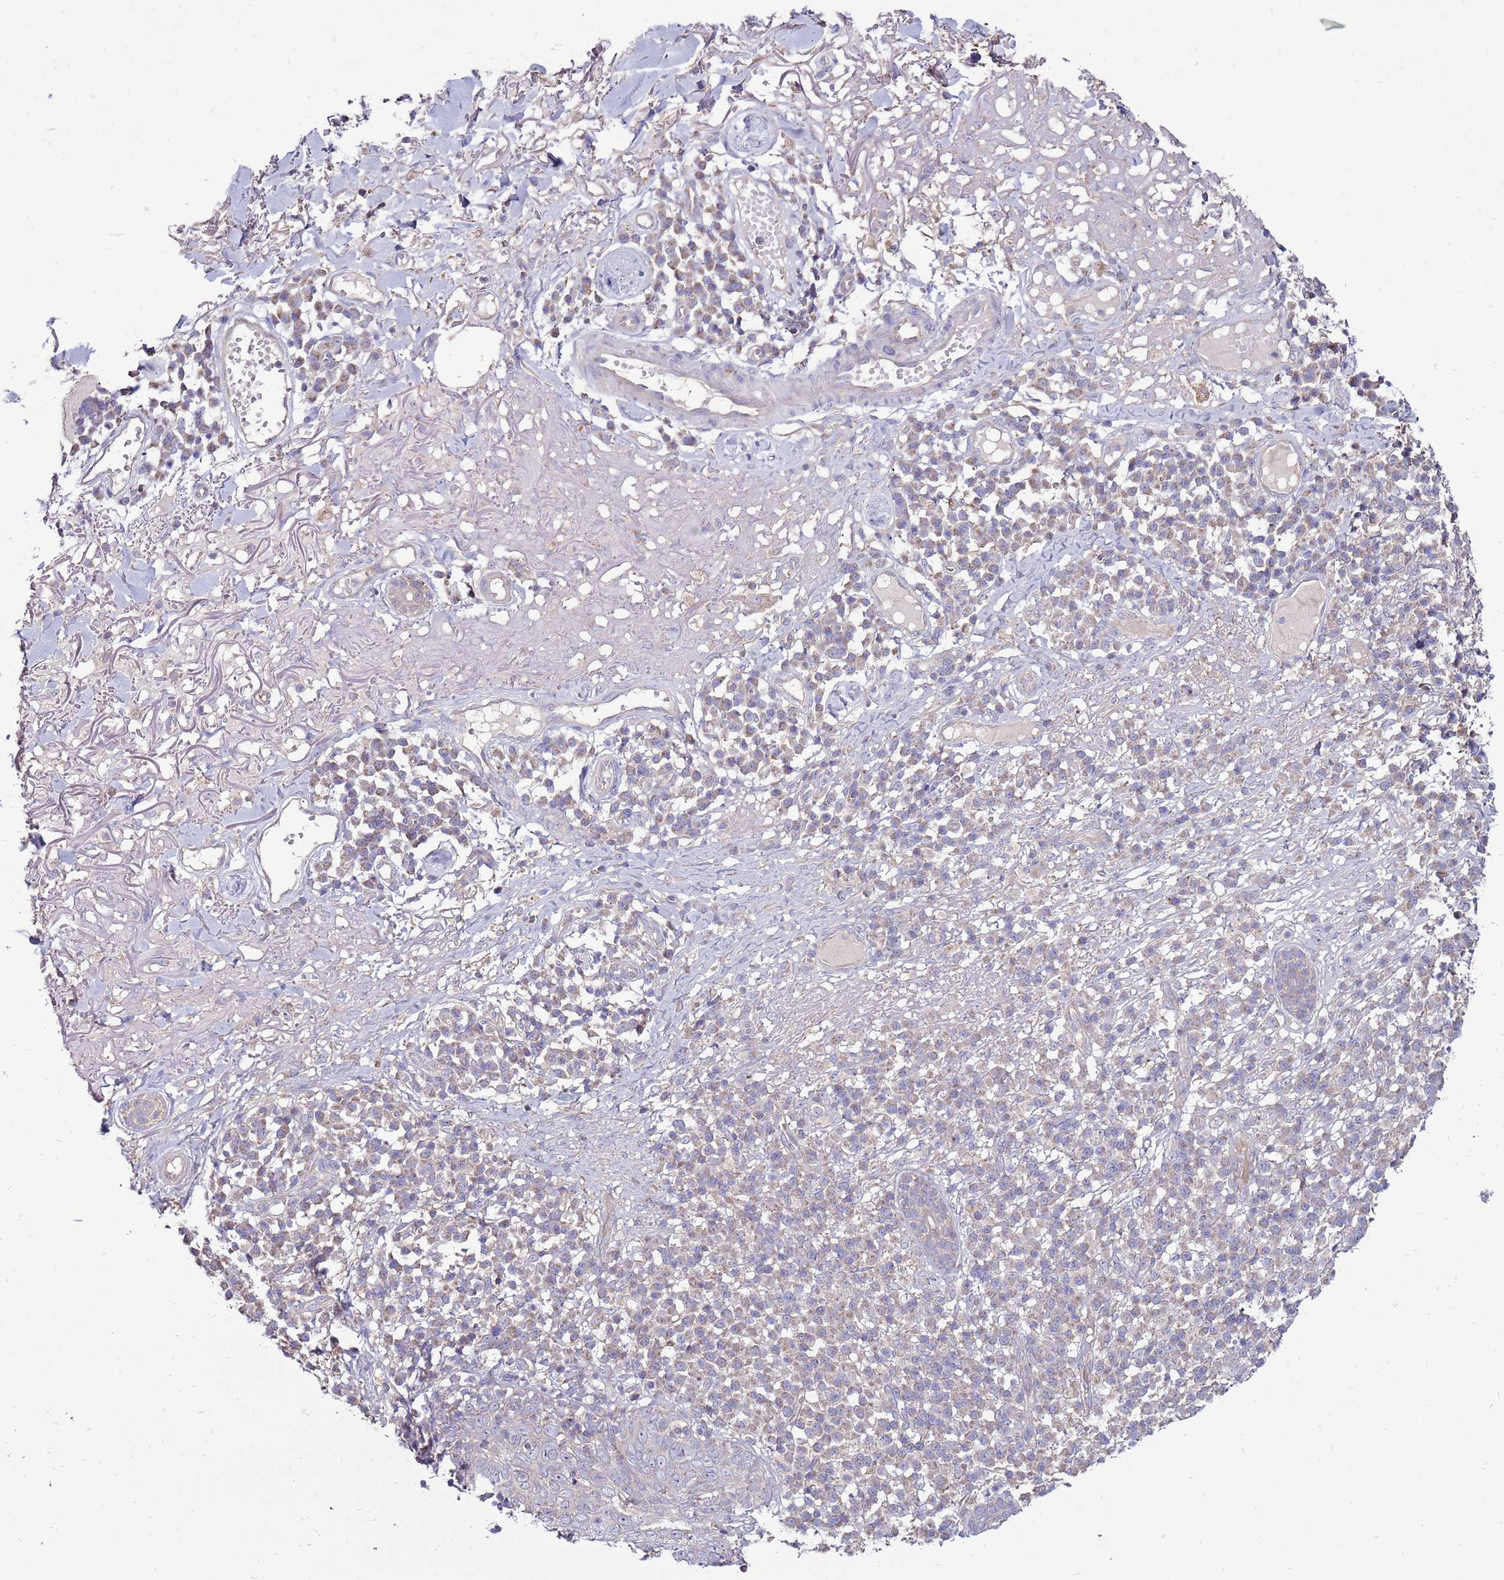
{"staining": {"intensity": "weak", "quantity": "<25%", "location": "cytoplasmic/membranous"}, "tissue": "skin cancer", "cell_type": "Tumor cells", "image_type": "cancer", "snomed": [{"axis": "morphology", "description": "Squamous cell carcinoma in situ, NOS"}, {"axis": "morphology", "description": "Squamous cell carcinoma, NOS"}, {"axis": "topography", "description": "Skin"}], "caption": "Immunohistochemistry (IHC) image of neoplastic tissue: squamous cell carcinoma (skin) stained with DAB exhibits no significant protein staining in tumor cells. (DAB immunohistochemistry, high magnification).", "gene": "TRAPPC4", "patient": {"sex": "male", "age": 93}}